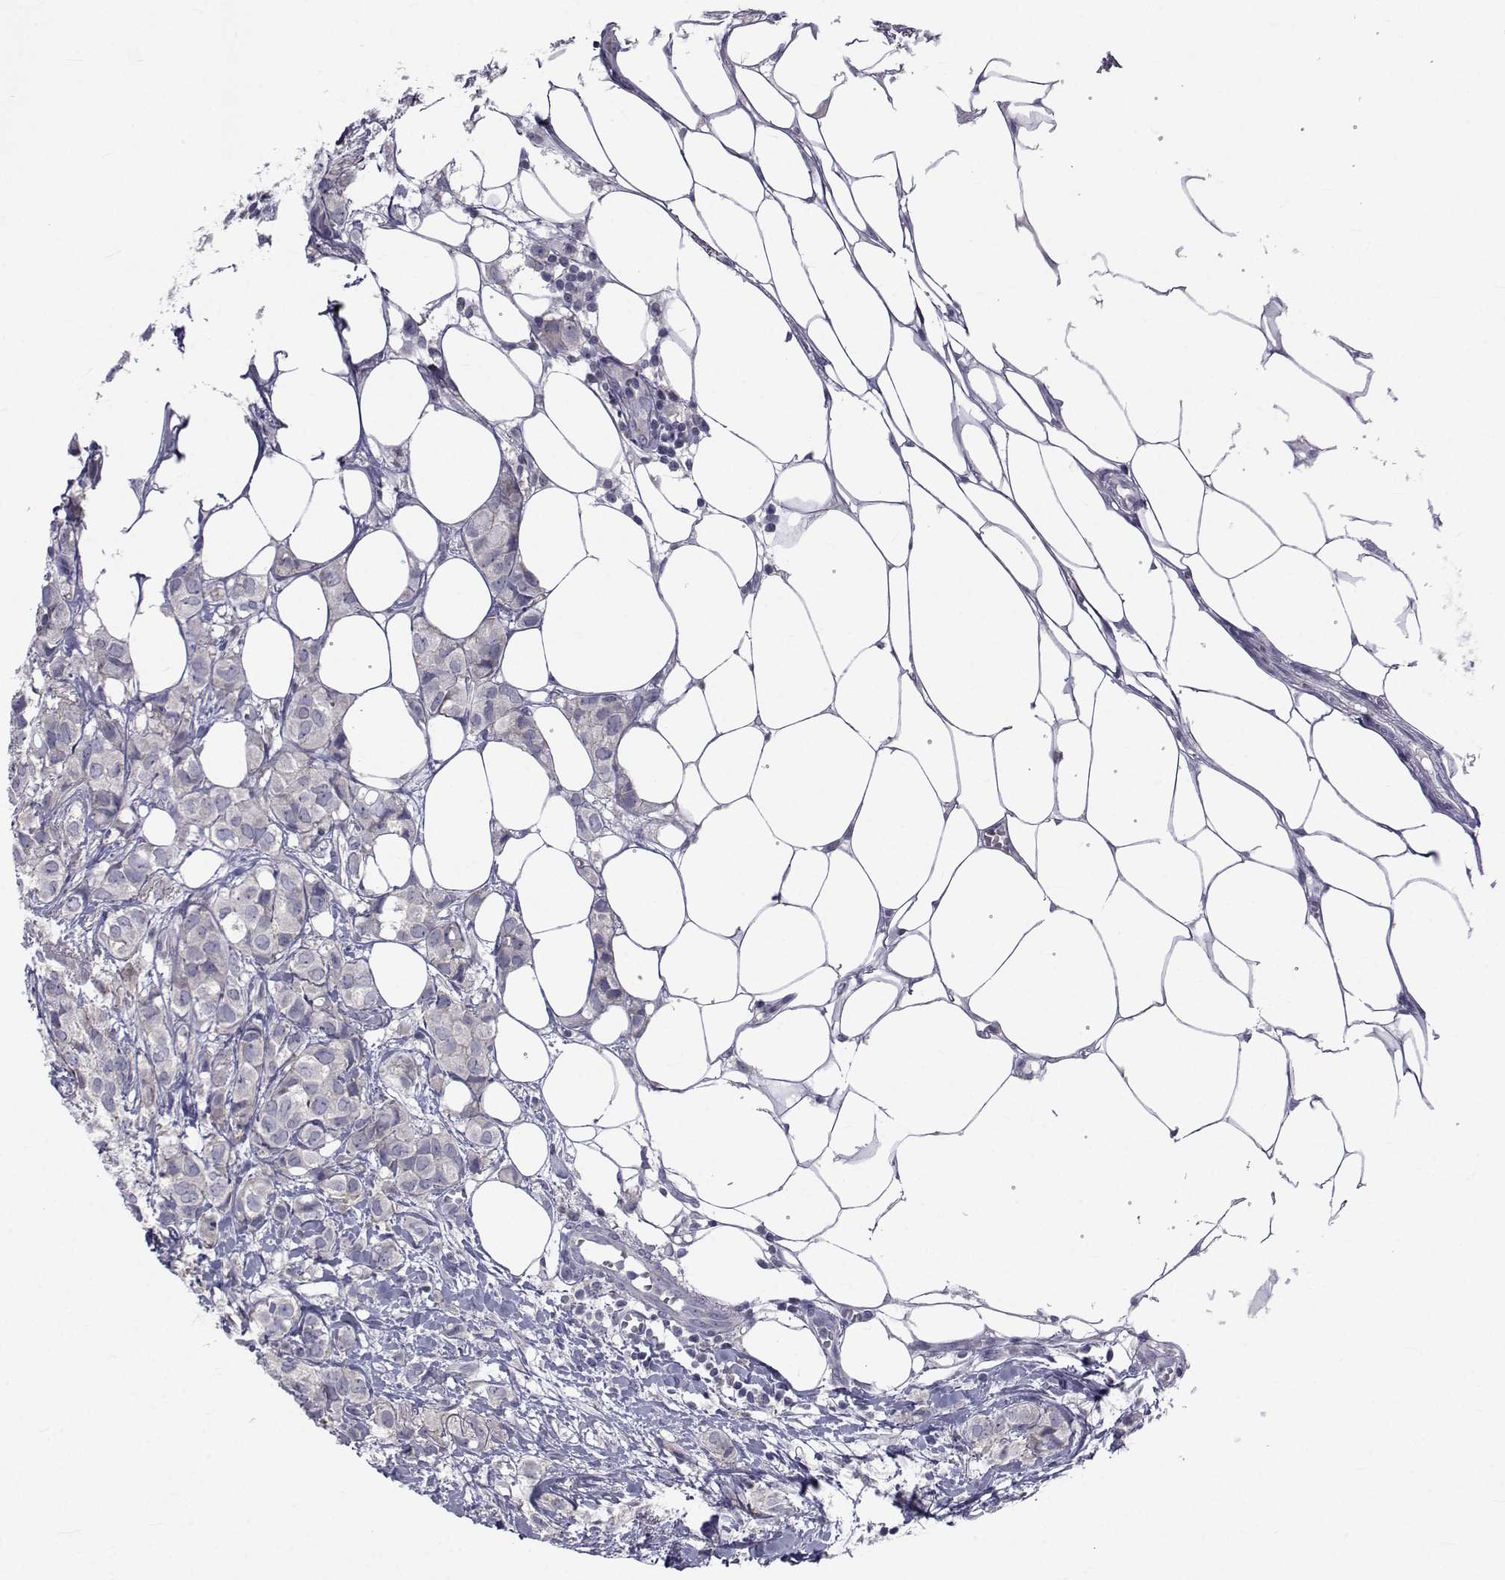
{"staining": {"intensity": "negative", "quantity": "none", "location": "none"}, "tissue": "breast cancer", "cell_type": "Tumor cells", "image_type": "cancer", "snomed": [{"axis": "morphology", "description": "Duct carcinoma"}, {"axis": "topography", "description": "Breast"}], "caption": "Immunohistochemical staining of human breast cancer (intraductal carcinoma) displays no significant staining in tumor cells. (Brightfield microscopy of DAB (3,3'-diaminobenzidine) immunohistochemistry at high magnification).", "gene": "SLC30A10", "patient": {"sex": "female", "age": 85}}